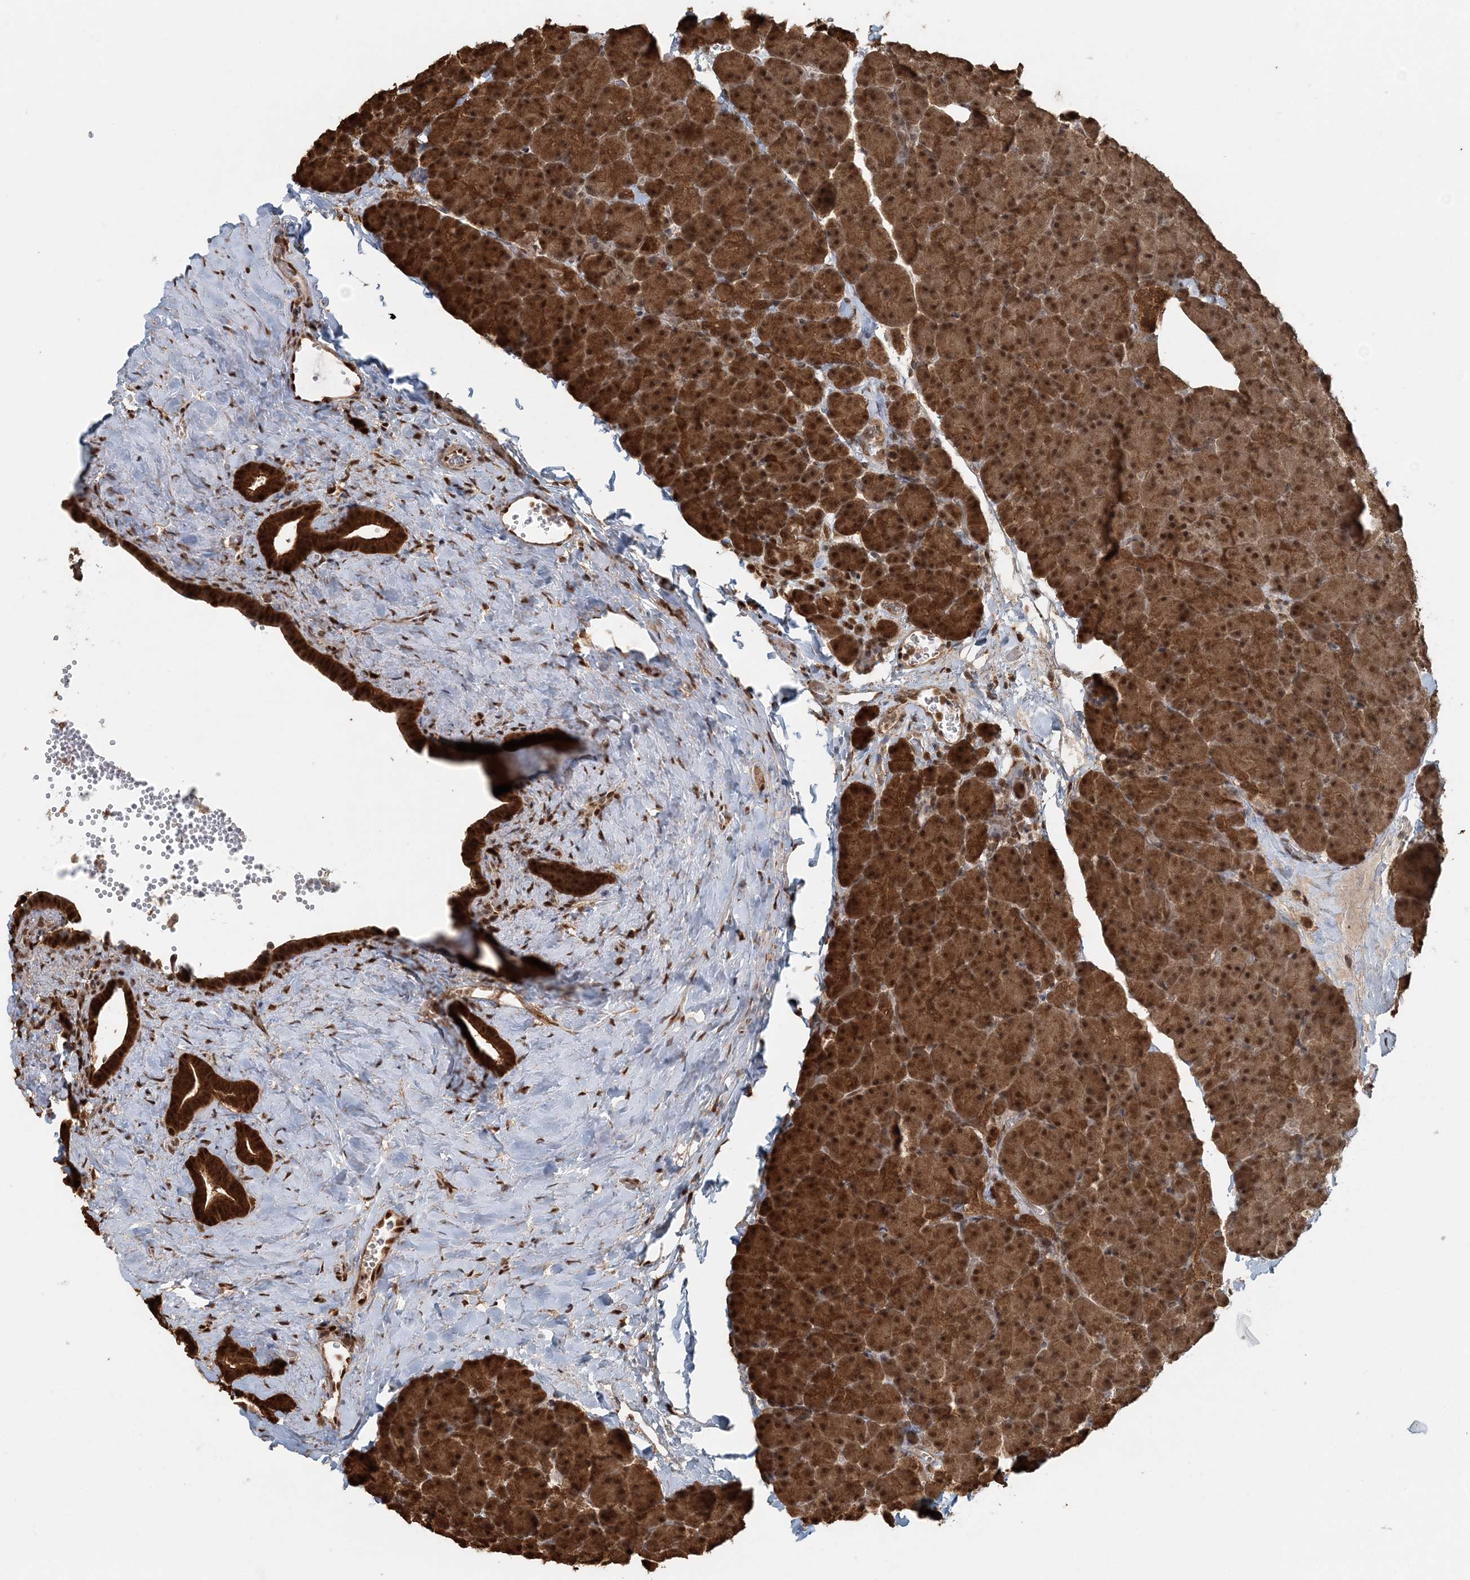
{"staining": {"intensity": "strong", "quantity": ">75%", "location": "cytoplasmic/membranous,nuclear"}, "tissue": "pancreas", "cell_type": "Exocrine glandular cells", "image_type": "normal", "snomed": [{"axis": "morphology", "description": "Normal tissue, NOS"}, {"axis": "morphology", "description": "Carcinoid, malignant, NOS"}, {"axis": "topography", "description": "Pancreas"}], "caption": "Normal pancreas shows strong cytoplasmic/membranous,nuclear expression in approximately >75% of exocrine glandular cells, visualized by immunohistochemistry.", "gene": "ARHGAP35", "patient": {"sex": "female", "age": 35}}